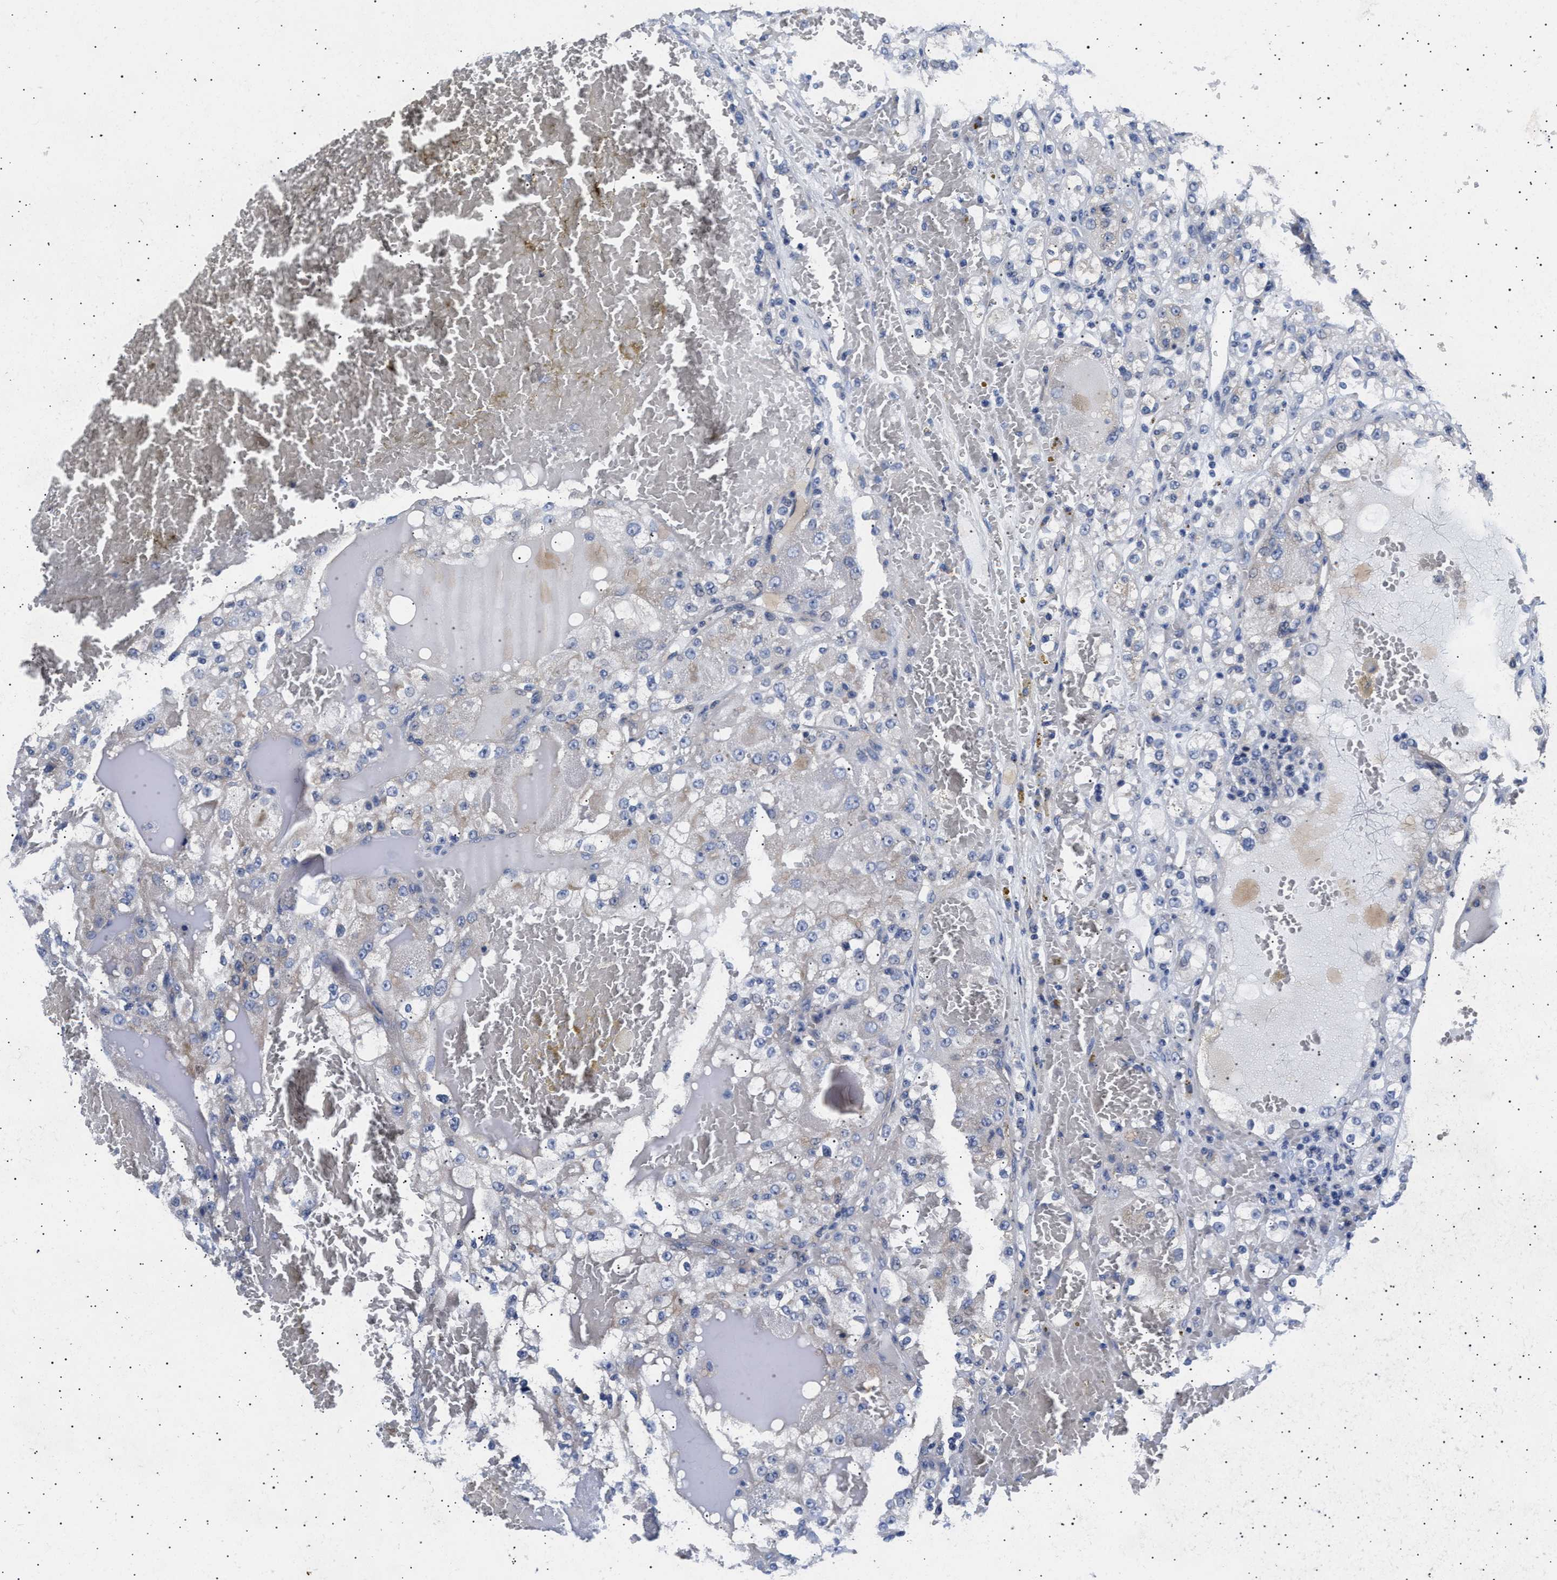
{"staining": {"intensity": "weak", "quantity": "<25%", "location": "cytoplasmic/membranous"}, "tissue": "renal cancer", "cell_type": "Tumor cells", "image_type": "cancer", "snomed": [{"axis": "morphology", "description": "Normal tissue, NOS"}, {"axis": "morphology", "description": "Adenocarcinoma, NOS"}, {"axis": "topography", "description": "Kidney"}], "caption": "An image of human adenocarcinoma (renal) is negative for staining in tumor cells.", "gene": "HEMGN", "patient": {"sex": "male", "age": 61}}